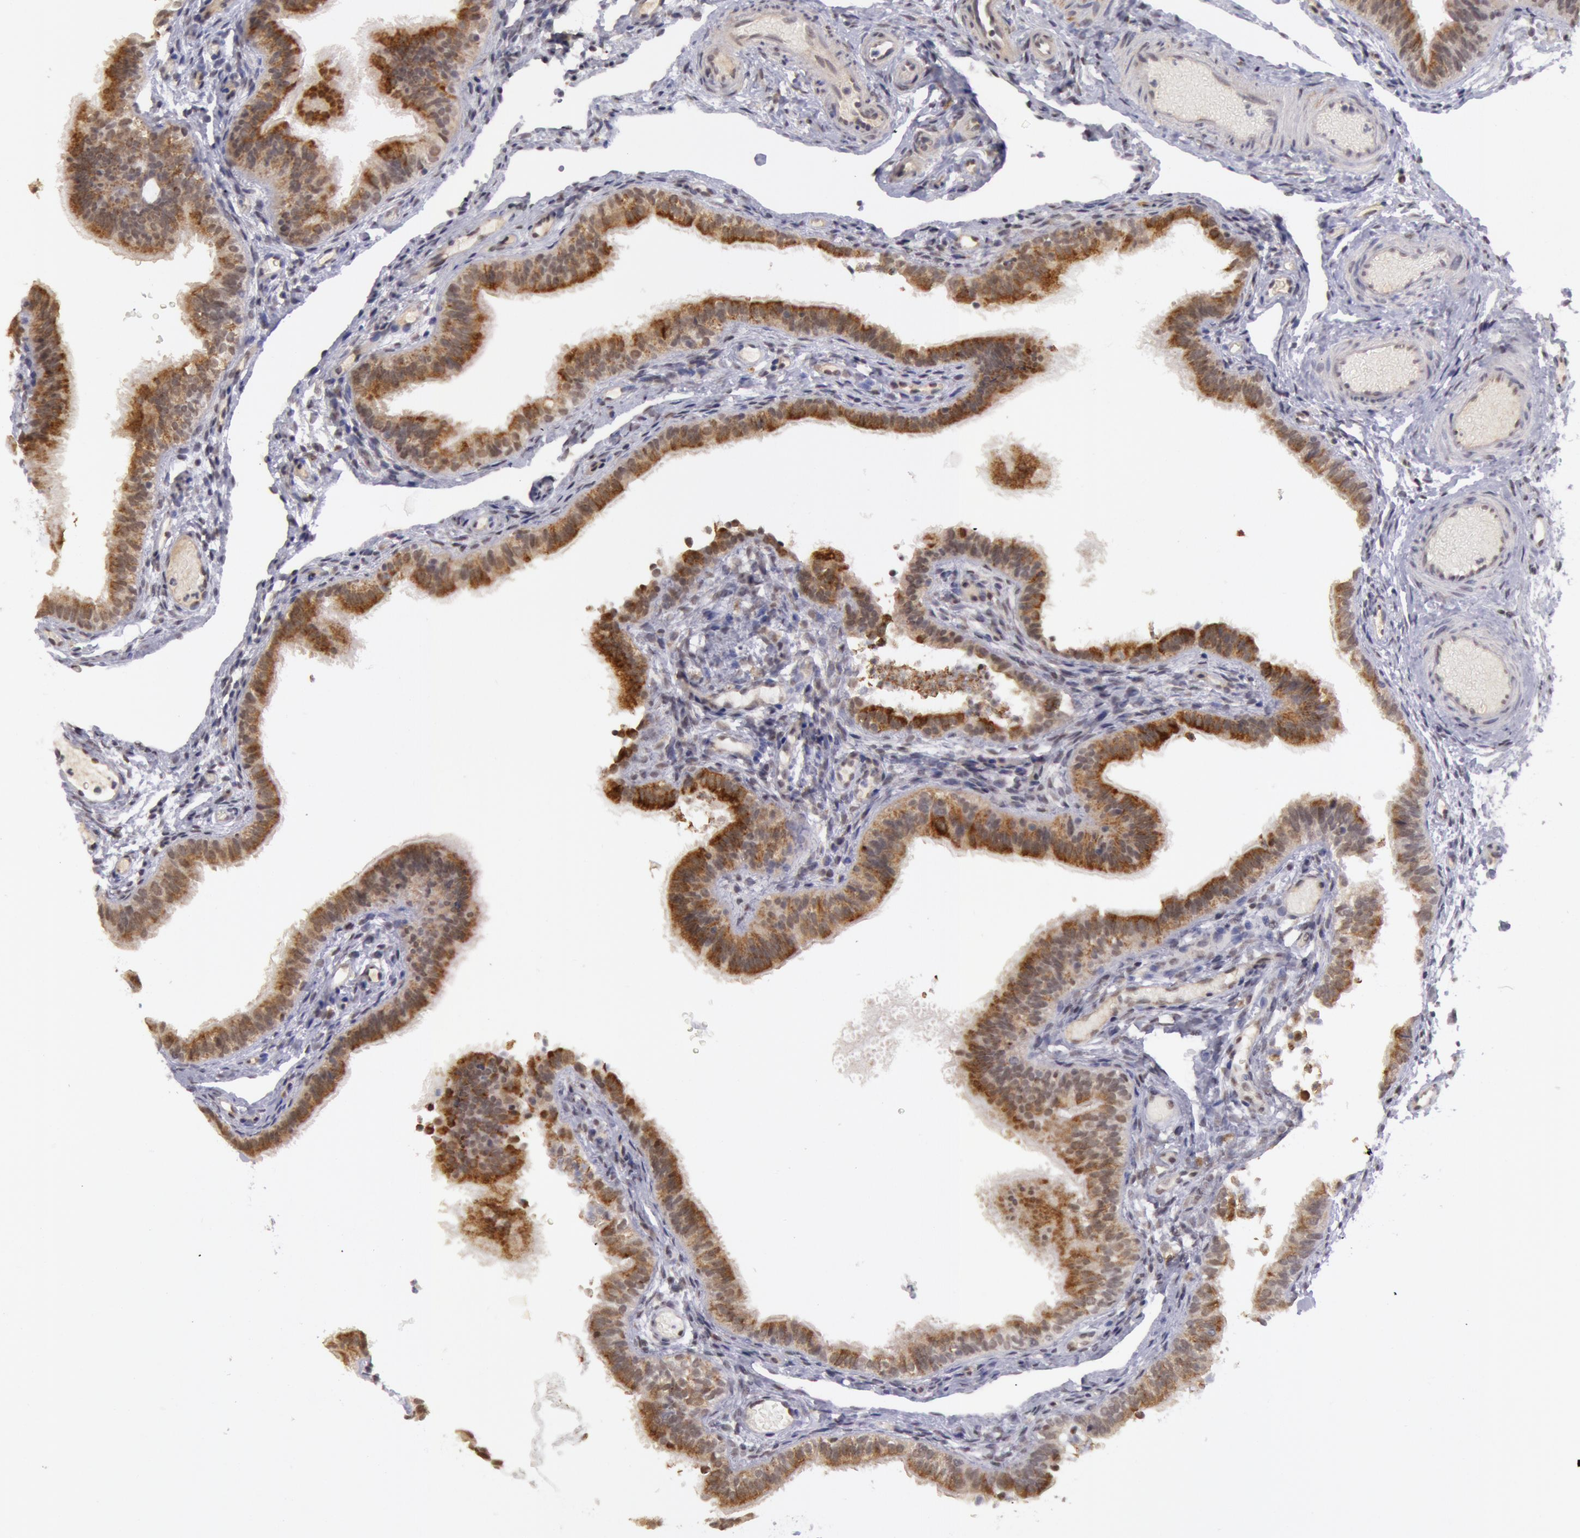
{"staining": {"intensity": "moderate", "quantity": ">75%", "location": "cytoplasmic/membranous,nuclear"}, "tissue": "fallopian tube", "cell_type": "Glandular cells", "image_type": "normal", "snomed": [{"axis": "morphology", "description": "Normal tissue, NOS"}, {"axis": "morphology", "description": "Dermoid, NOS"}, {"axis": "topography", "description": "Fallopian tube"}], "caption": "Immunohistochemical staining of benign fallopian tube displays medium levels of moderate cytoplasmic/membranous,nuclear positivity in approximately >75% of glandular cells.", "gene": "VRTN", "patient": {"sex": "female", "age": 33}}